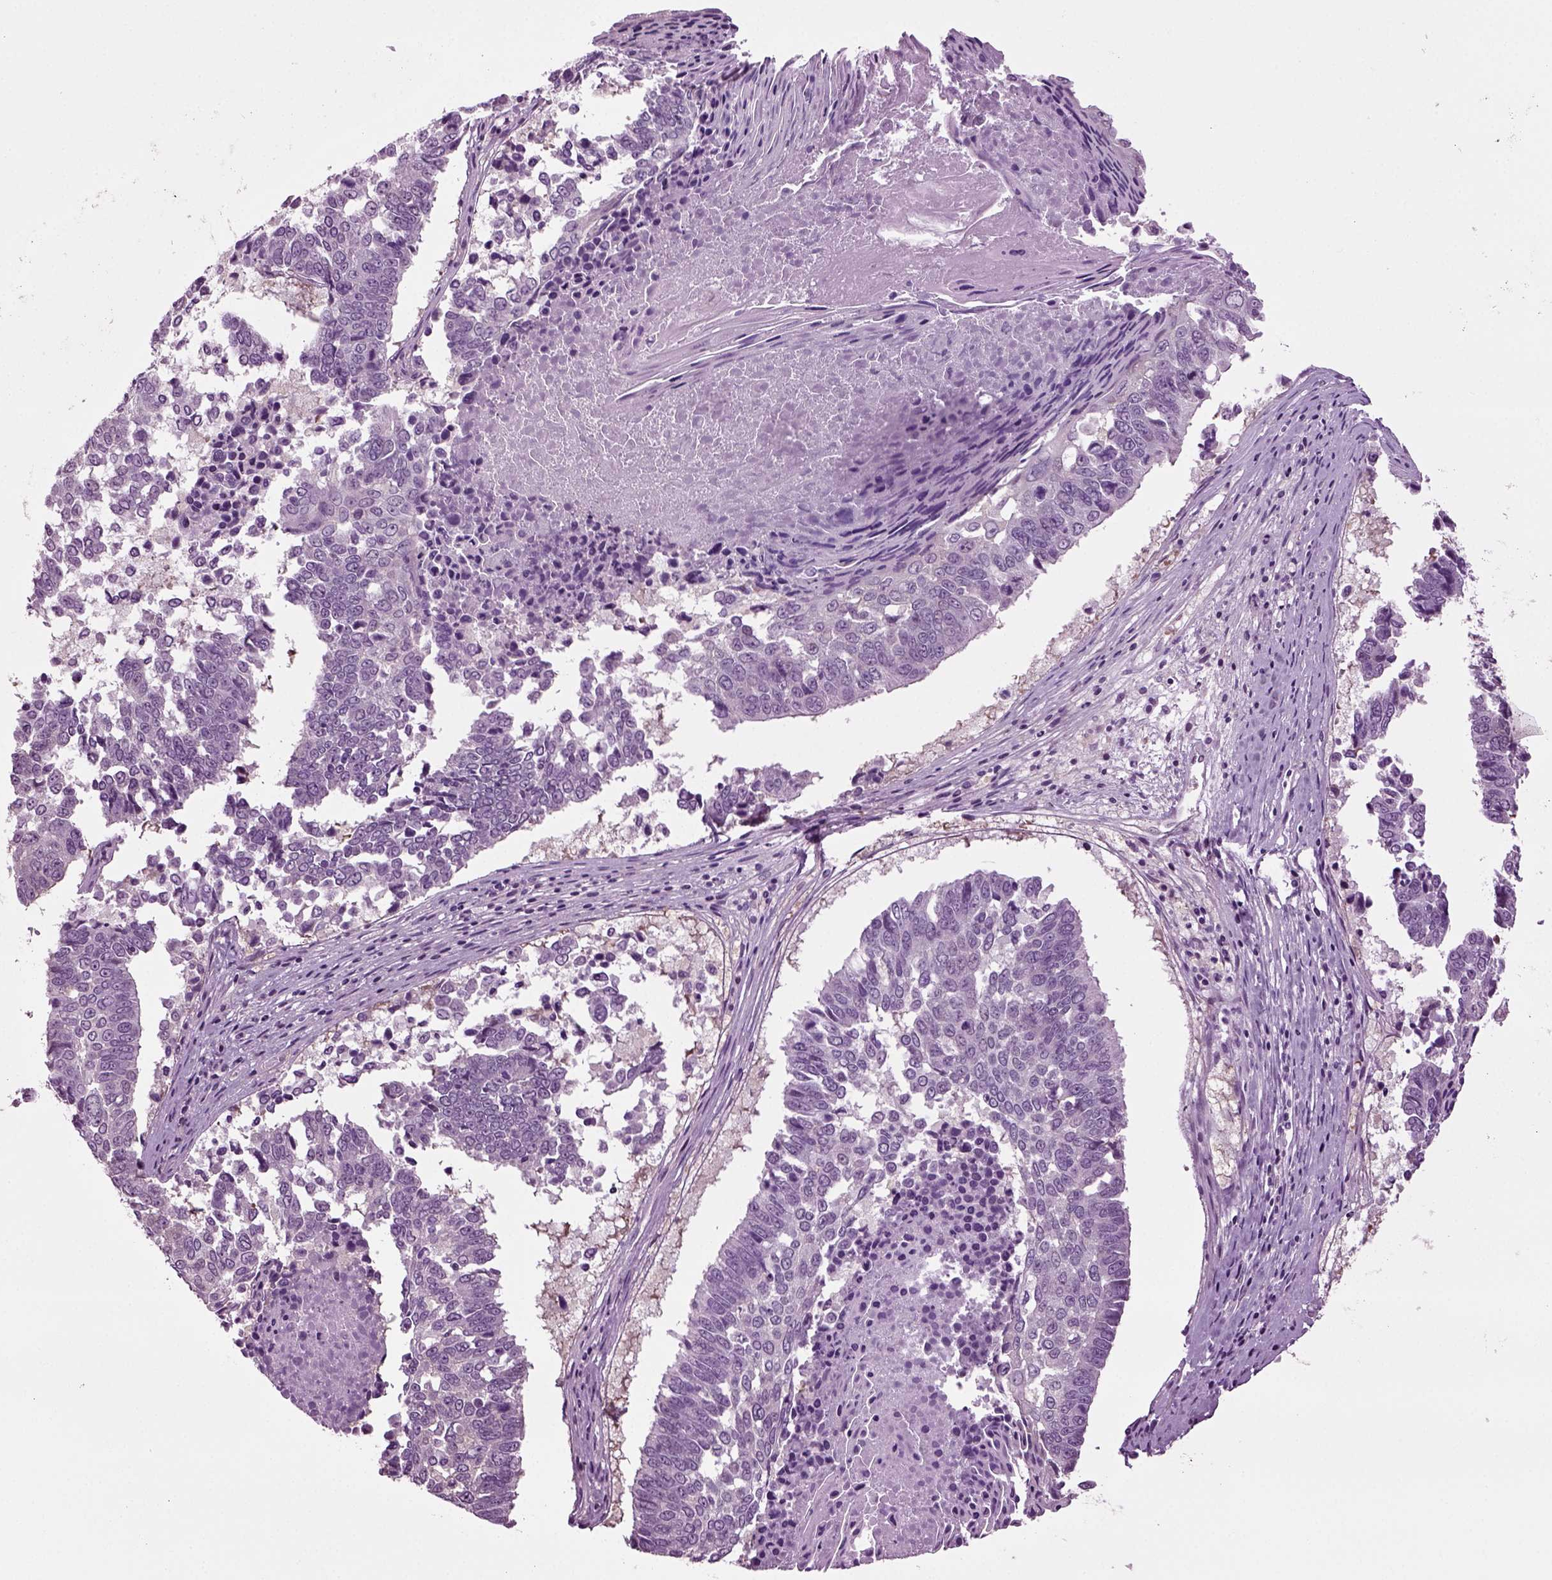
{"staining": {"intensity": "negative", "quantity": "none", "location": "none"}, "tissue": "lung cancer", "cell_type": "Tumor cells", "image_type": "cancer", "snomed": [{"axis": "morphology", "description": "Squamous cell carcinoma, NOS"}, {"axis": "topography", "description": "Lung"}], "caption": "The image exhibits no staining of tumor cells in lung squamous cell carcinoma. (DAB immunohistochemistry visualized using brightfield microscopy, high magnification).", "gene": "PLCH2", "patient": {"sex": "male", "age": 73}}